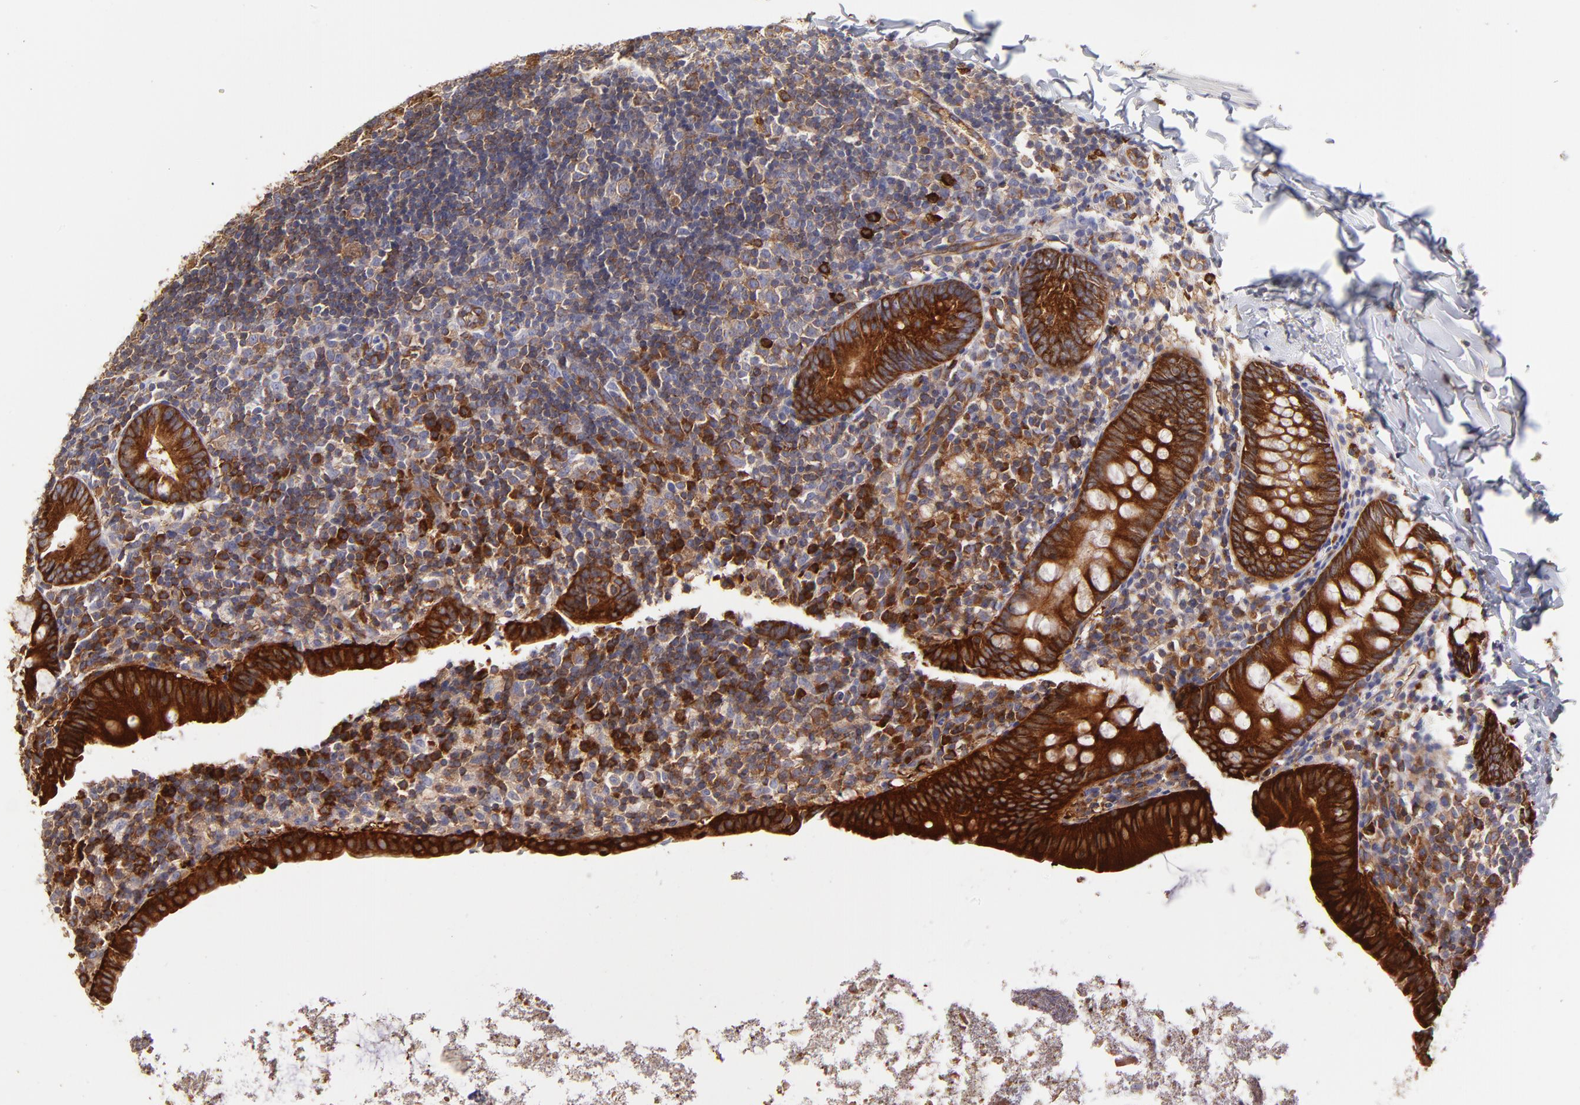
{"staining": {"intensity": "strong", "quantity": ">75%", "location": "cytoplasmic/membranous"}, "tissue": "appendix", "cell_type": "Glandular cells", "image_type": "normal", "snomed": [{"axis": "morphology", "description": "Normal tissue, NOS"}, {"axis": "topography", "description": "Appendix"}], "caption": "Benign appendix exhibits strong cytoplasmic/membranous staining in approximately >75% of glandular cells The protein is stained brown, and the nuclei are stained in blue (DAB IHC with brightfield microscopy, high magnification)..", "gene": "CD2AP", "patient": {"sex": "female", "age": 9}}